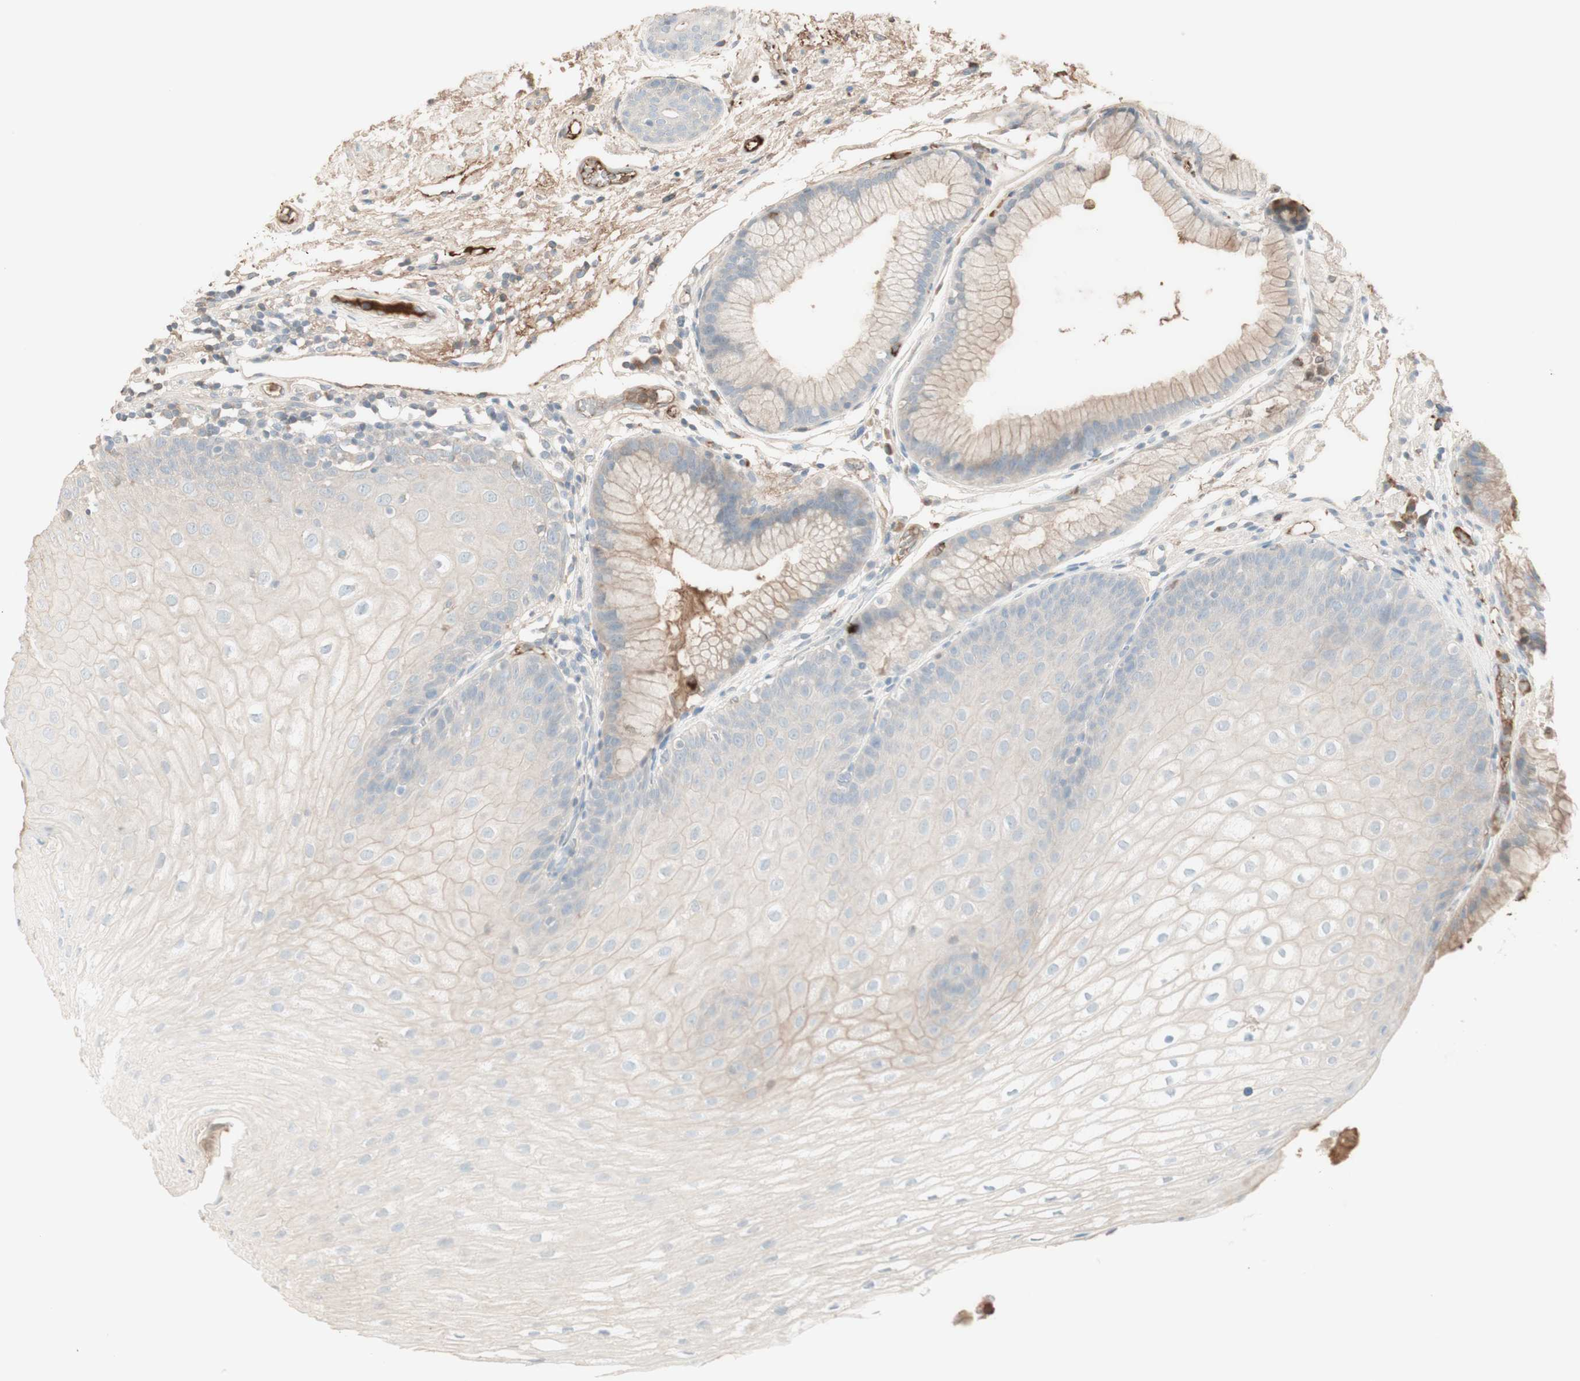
{"staining": {"intensity": "weak", "quantity": ">75%", "location": "cytoplasmic/membranous"}, "tissue": "stomach", "cell_type": "Glandular cells", "image_type": "normal", "snomed": [{"axis": "morphology", "description": "Normal tissue, NOS"}, {"axis": "topography", "description": "Stomach, upper"}], "caption": "Brown immunohistochemical staining in benign human stomach displays weak cytoplasmic/membranous positivity in about >75% of glandular cells.", "gene": "IFNG", "patient": {"sex": "male", "age": 72}}